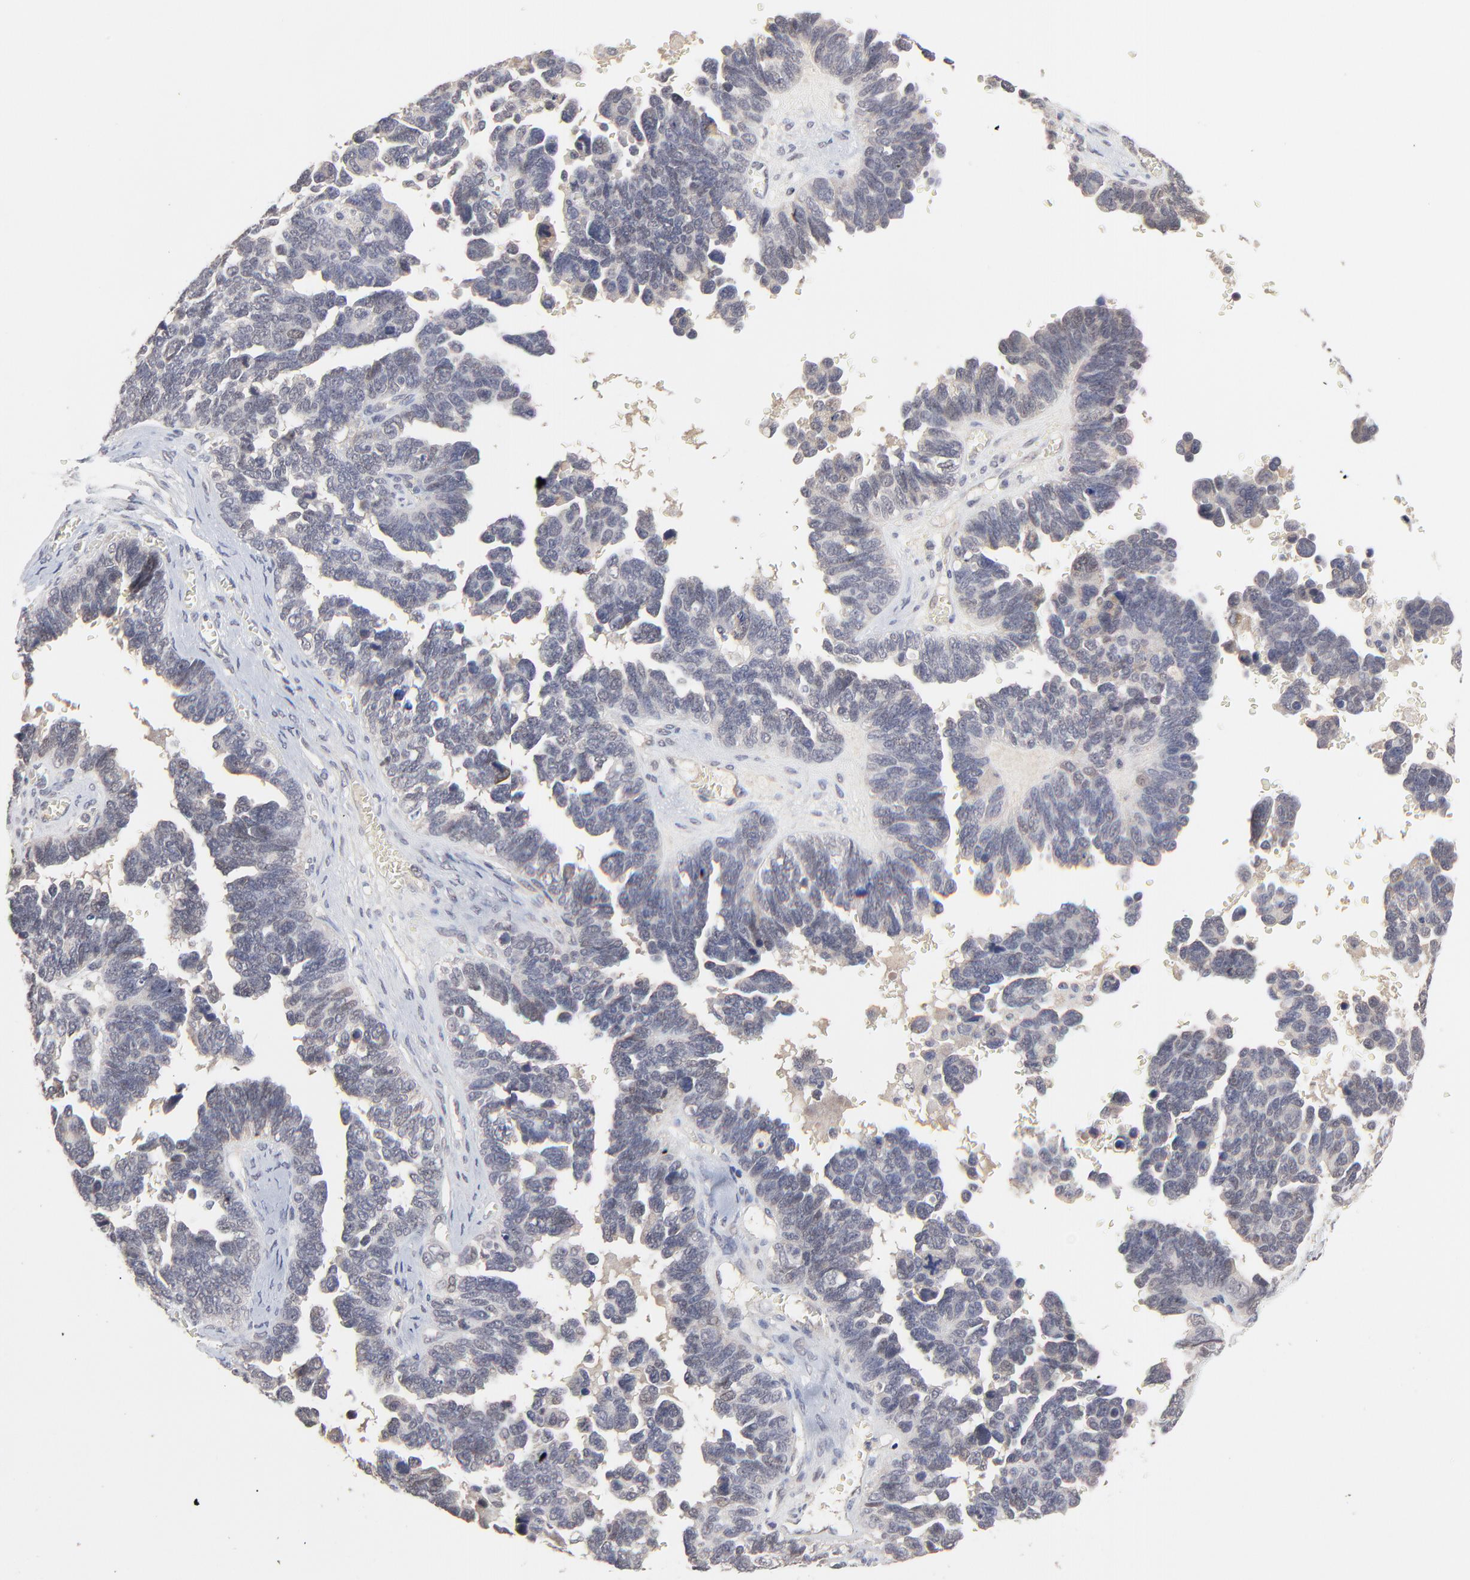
{"staining": {"intensity": "negative", "quantity": "none", "location": "none"}, "tissue": "ovarian cancer", "cell_type": "Tumor cells", "image_type": "cancer", "snomed": [{"axis": "morphology", "description": "Cystadenocarcinoma, serous, NOS"}, {"axis": "topography", "description": "Ovary"}], "caption": "Serous cystadenocarcinoma (ovarian) was stained to show a protein in brown. There is no significant staining in tumor cells. (DAB immunohistochemistry (IHC), high magnification).", "gene": "FAM199X", "patient": {"sex": "female", "age": 69}}